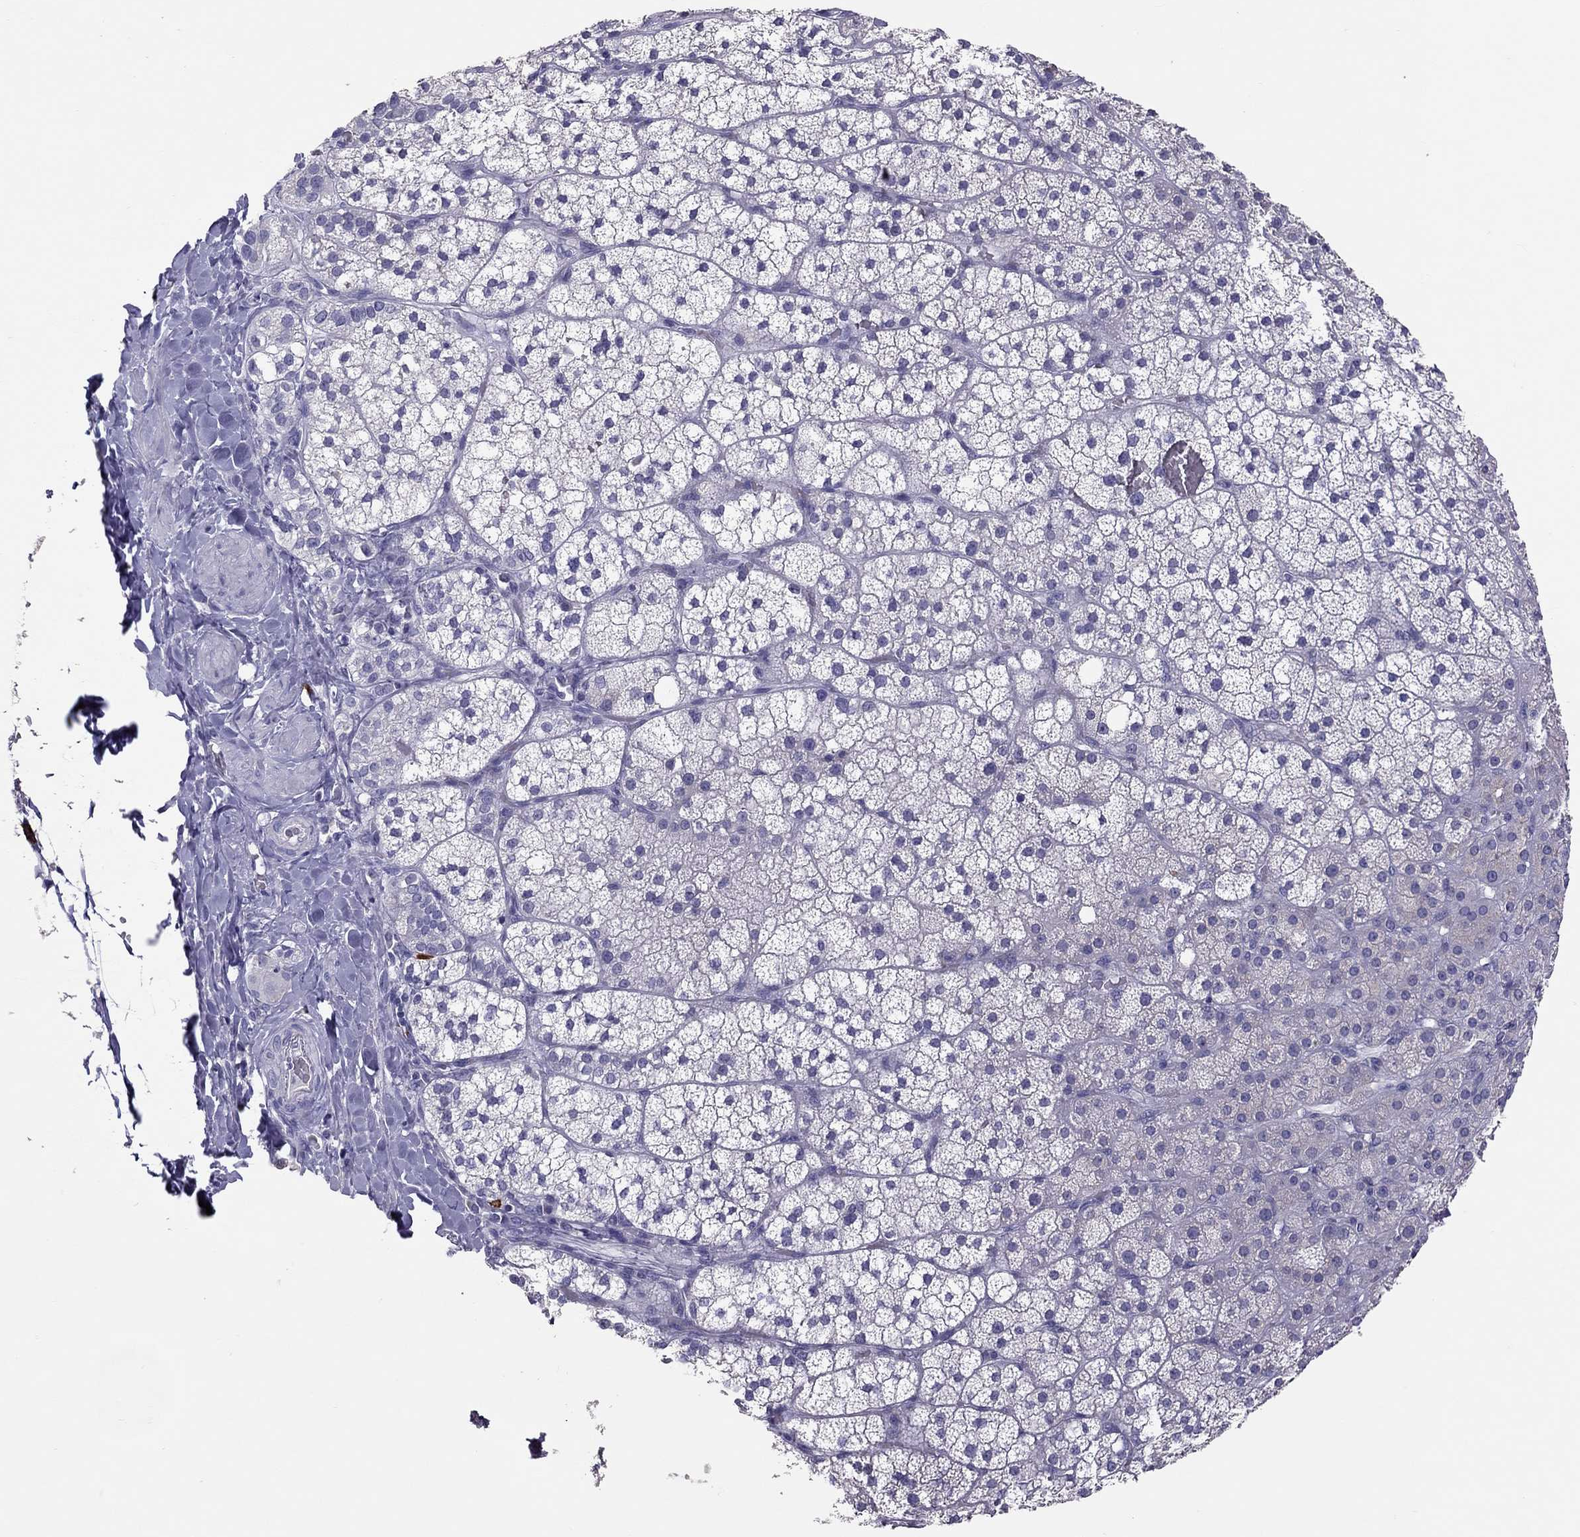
{"staining": {"intensity": "negative", "quantity": "none", "location": "none"}, "tissue": "adrenal gland", "cell_type": "Glandular cells", "image_type": "normal", "snomed": [{"axis": "morphology", "description": "Normal tissue, NOS"}, {"axis": "topography", "description": "Adrenal gland"}], "caption": "This is an IHC micrograph of unremarkable adrenal gland. There is no staining in glandular cells.", "gene": "IL17REL", "patient": {"sex": "male", "age": 53}}